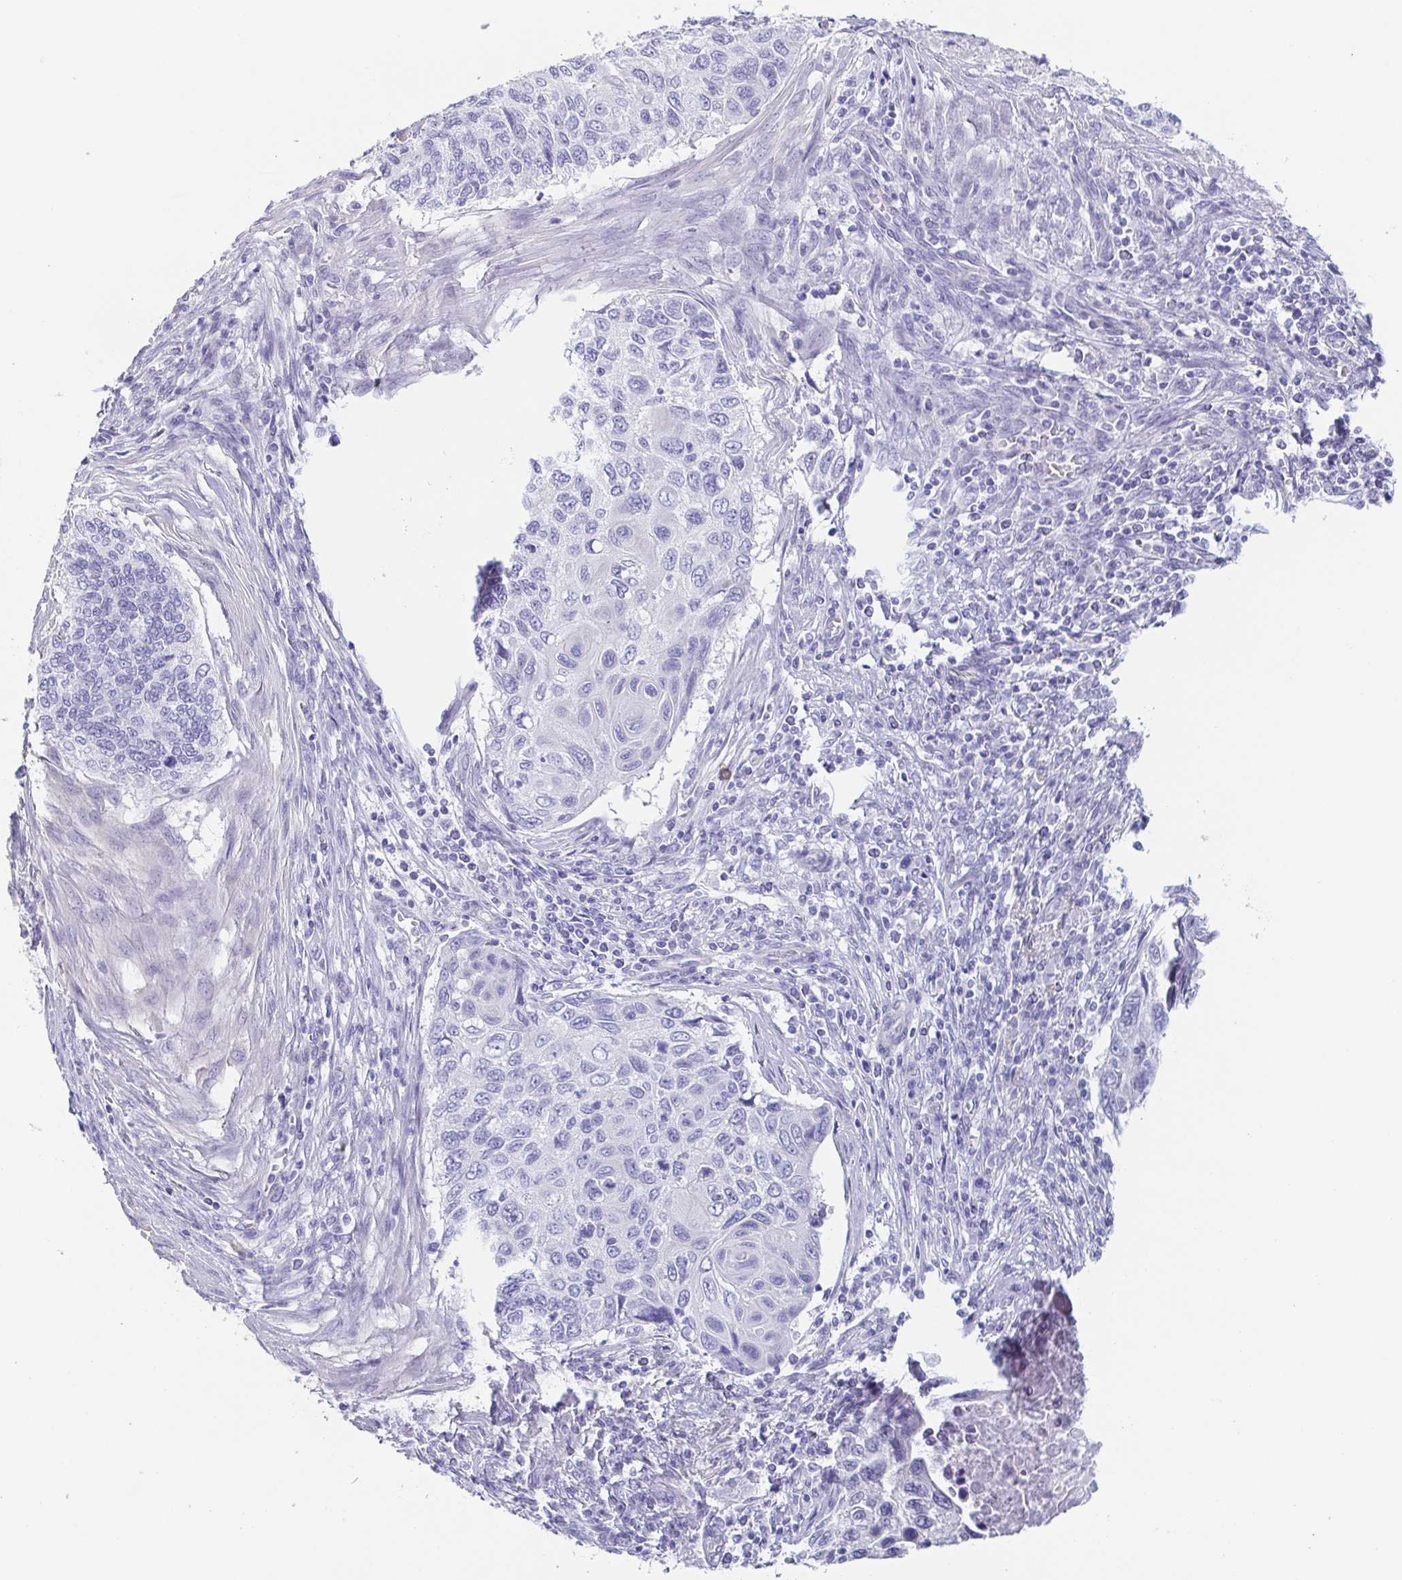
{"staining": {"intensity": "negative", "quantity": "none", "location": "none"}, "tissue": "cervical cancer", "cell_type": "Tumor cells", "image_type": "cancer", "snomed": [{"axis": "morphology", "description": "Squamous cell carcinoma, NOS"}, {"axis": "topography", "description": "Cervix"}], "caption": "The micrograph exhibits no significant staining in tumor cells of cervical cancer. The staining was performed using DAB to visualize the protein expression in brown, while the nuclei were stained in blue with hematoxylin (Magnification: 20x).", "gene": "PRR4", "patient": {"sex": "female", "age": 70}}